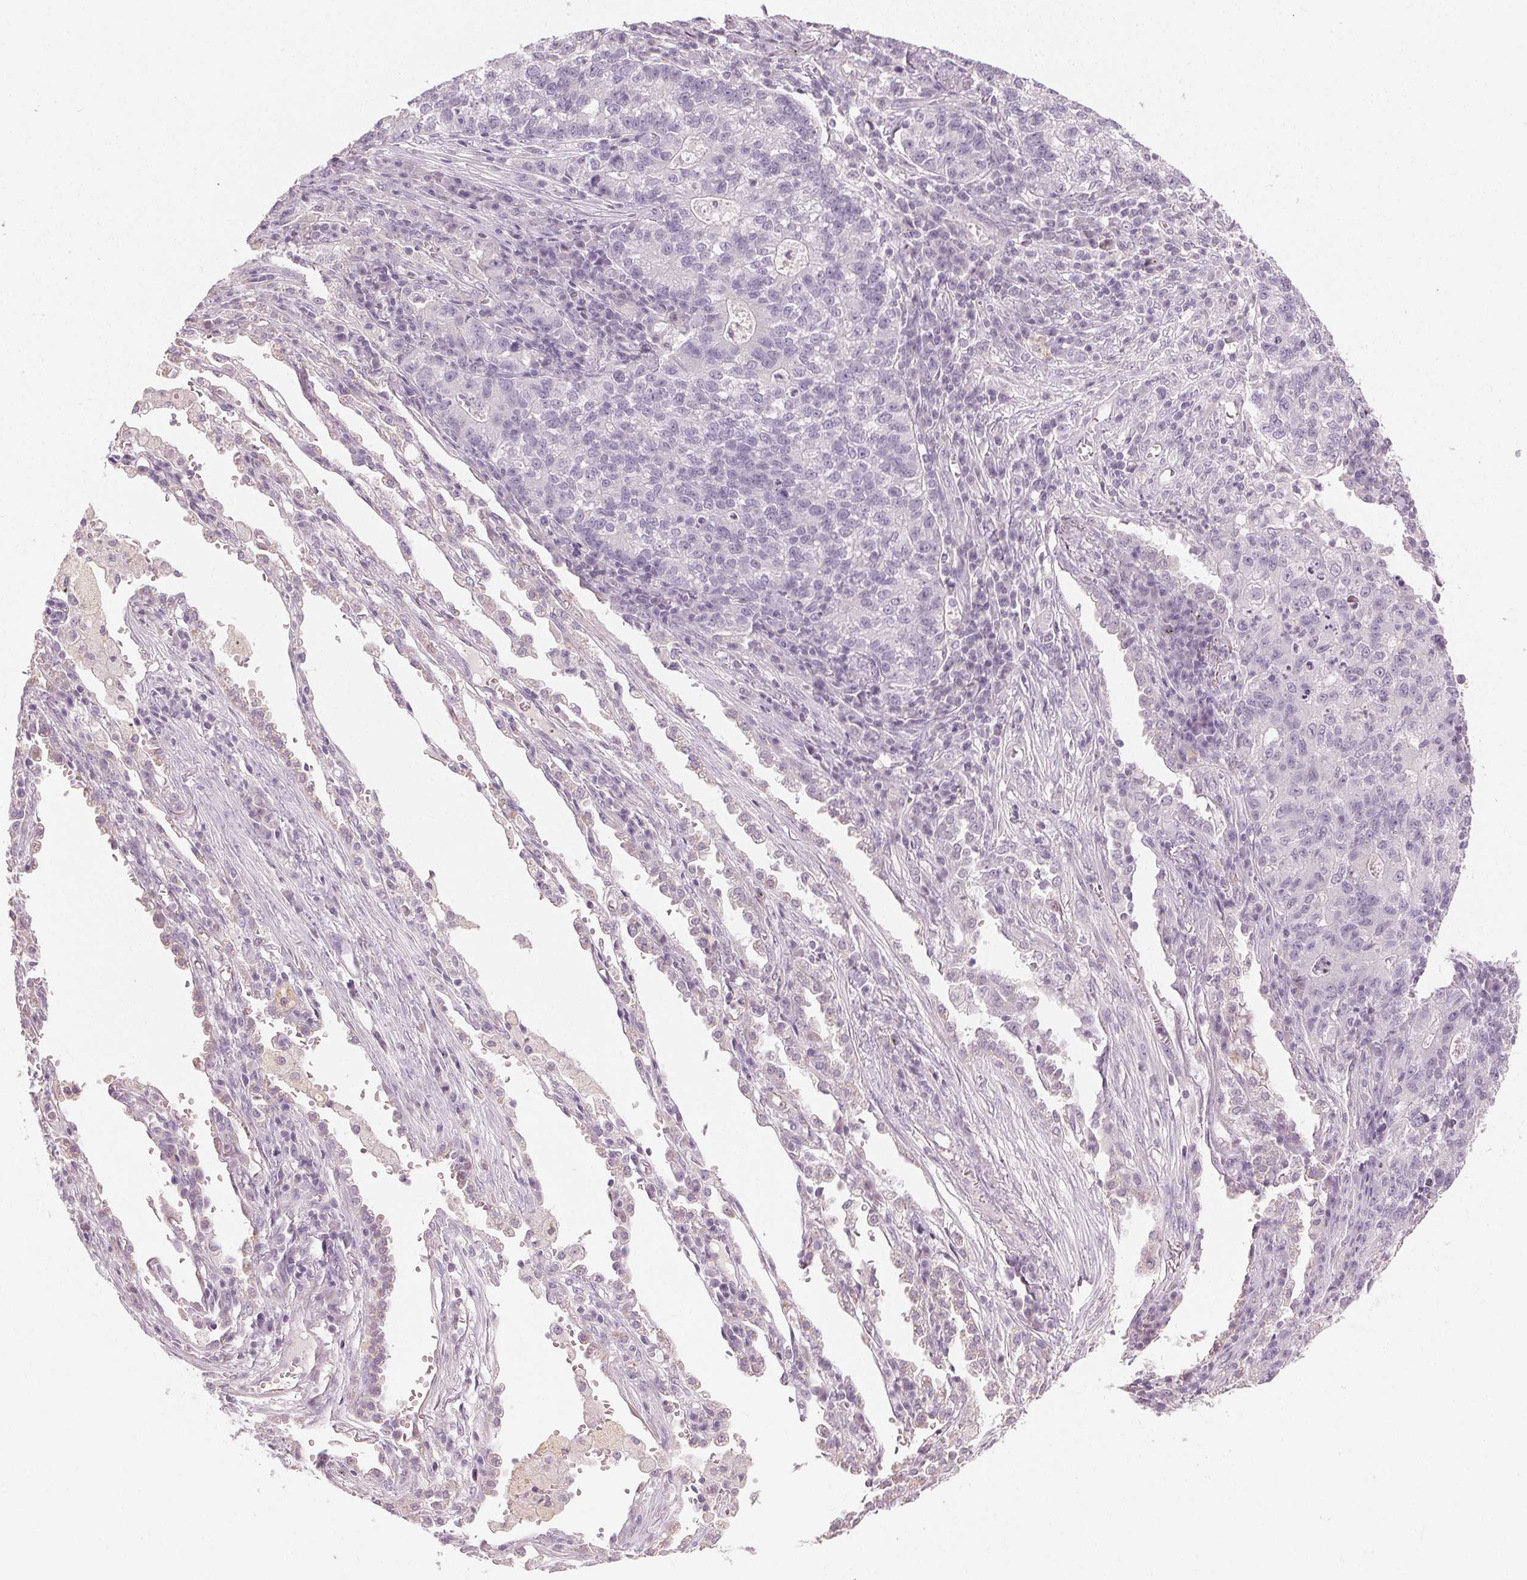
{"staining": {"intensity": "negative", "quantity": "none", "location": "none"}, "tissue": "lung cancer", "cell_type": "Tumor cells", "image_type": "cancer", "snomed": [{"axis": "morphology", "description": "Adenocarcinoma, NOS"}, {"axis": "topography", "description": "Lung"}], "caption": "The micrograph shows no significant expression in tumor cells of lung cancer.", "gene": "CLTRN", "patient": {"sex": "male", "age": 57}}